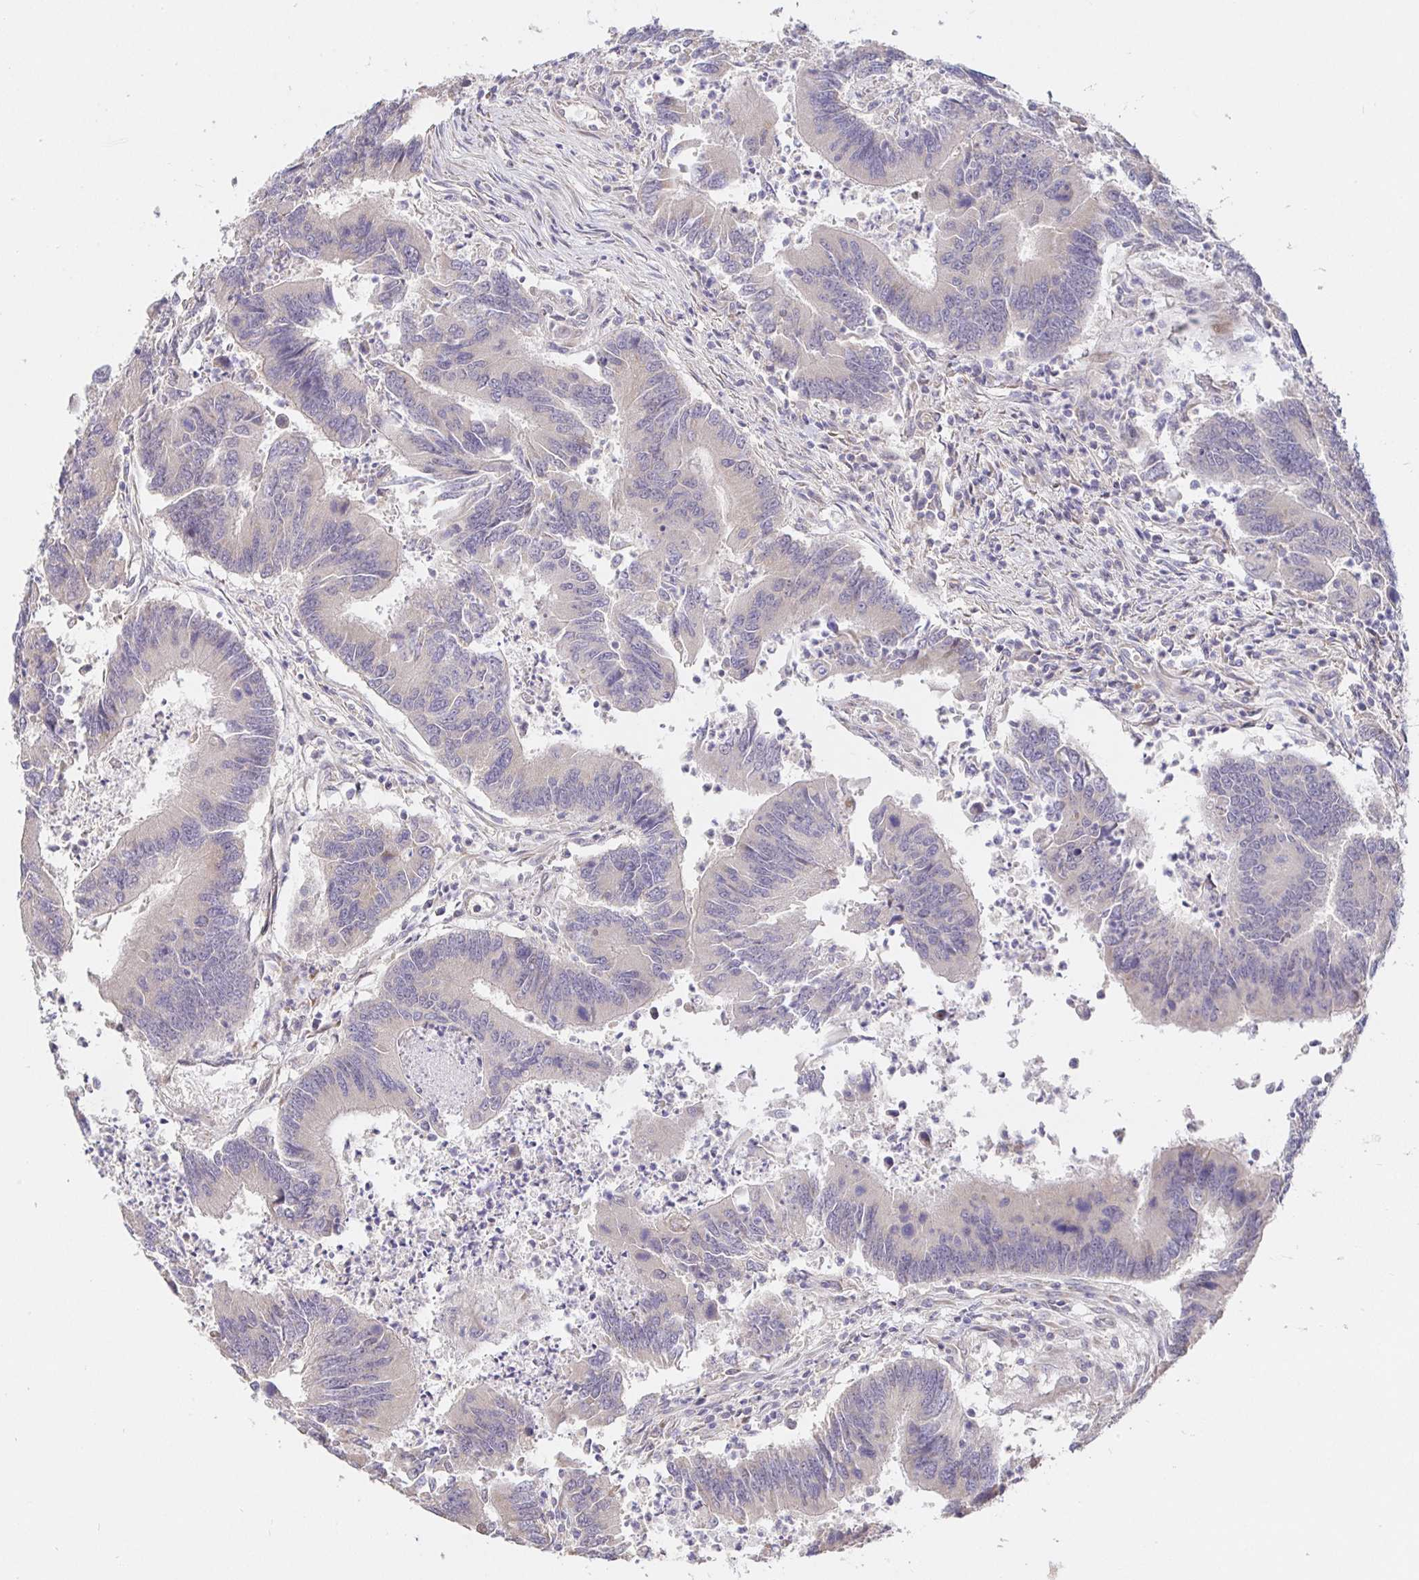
{"staining": {"intensity": "negative", "quantity": "none", "location": "none"}, "tissue": "colorectal cancer", "cell_type": "Tumor cells", "image_type": "cancer", "snomed": [{"axis": "morphology", "description": "Adenocarcinoma, NOS"}, {"axis": "topography", "description": "Colon"}], "caption": "Micrograph shows no protein expression in tumor cells of colorectal cancer (adenocarcinoma) tissue. (DAB immunohistochemistry, high magnification).", "gene": "ZDHHC11", "patient": {"sex": "female", "age": 67}}